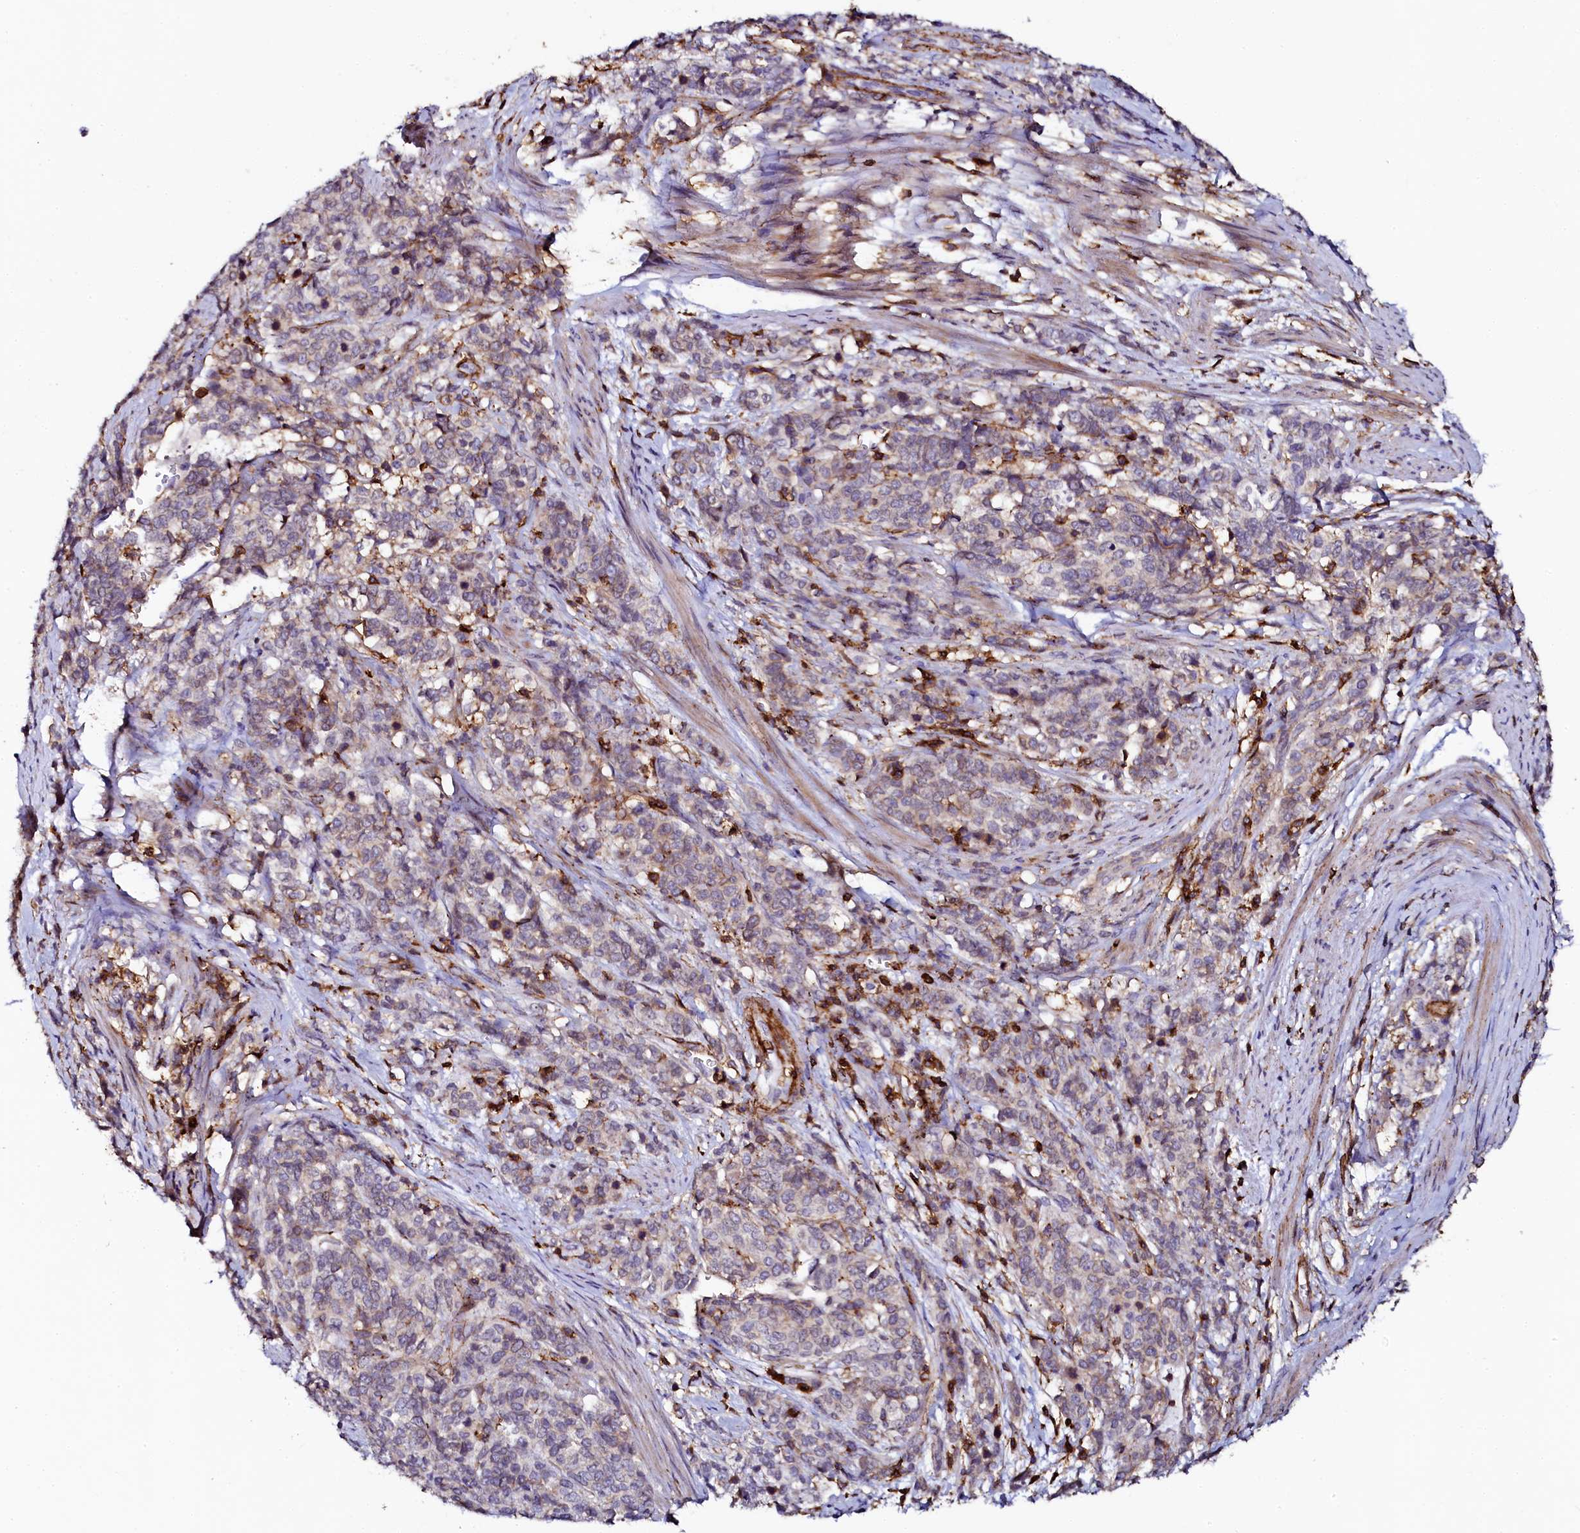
{"staining": {"intensity": "weak", "quantity": "<25%", "location": "cytoplasmic/membranous"}, "tissue": "cervical cancer", "cell_type": "Tumor cells", "image_type": "cancer", "snomed": [{"axis": "morphology", "description": "Squamous cell carcinoma, NOS"}, {"axis": "topography", "description": "Cervix"}], "caption": "Immunohistochemical staining of cervical cancer (squamous cell carcinoma) demonstrates no significant staining in tumor cells. The staining was performed using DAB to visualize the protein expression in brown, while the nuclei were stained in blue with hematoxylin (Magnification: 20x).", "gene": "AAAS", "patient": {"sex": "female", "age": 60}}